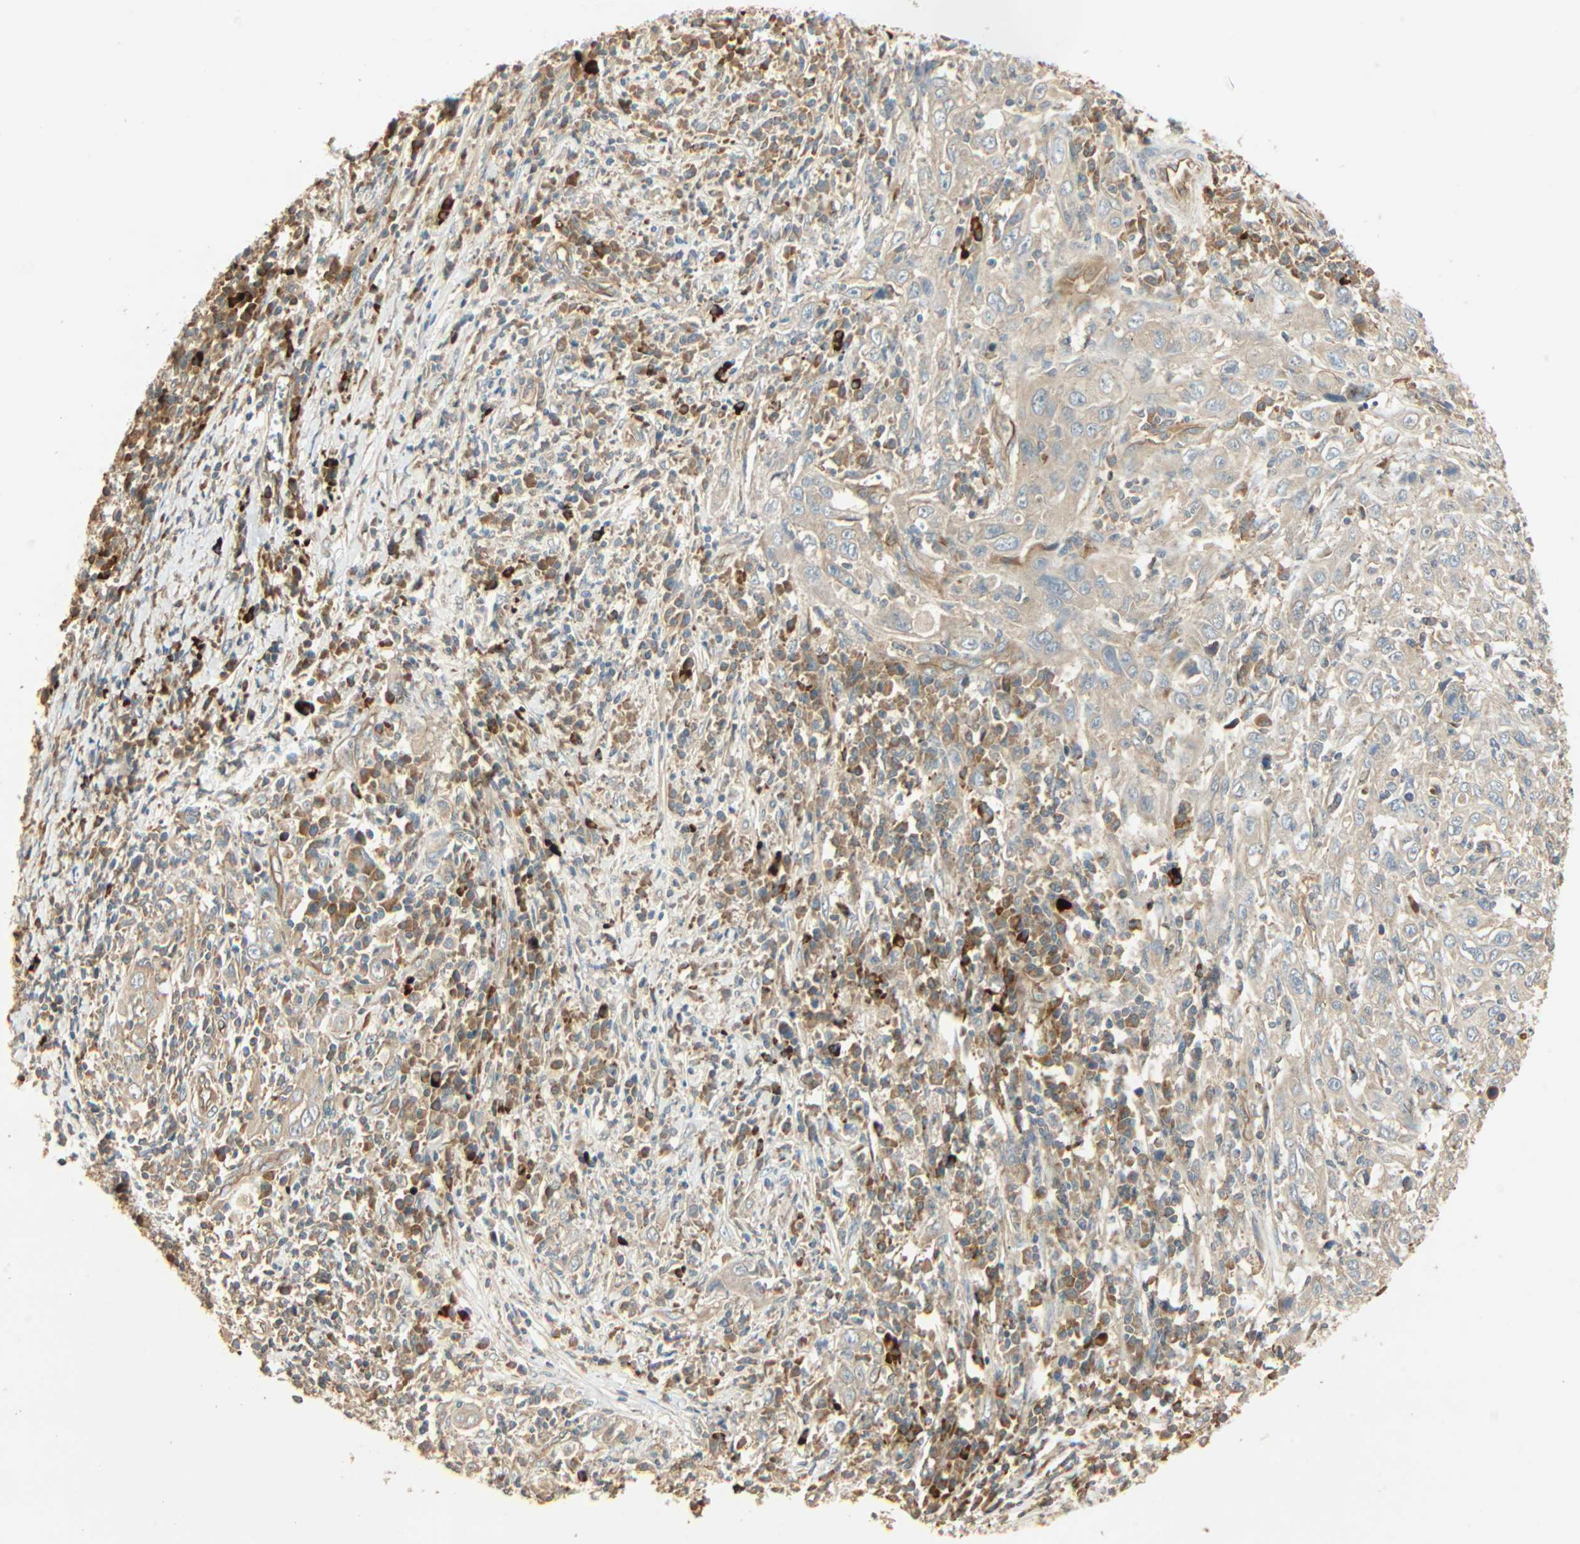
{"staining": {"intensity": "negative", "quantity": "none", "location": "none"}, "tissue": "cervical cancer", "cell_type": "Tumor cells", "image_type": "cancer", "snomed": [{"axis": "morphology", "description": "Squamous cell carcinoma, NOS"}, {"axis": "topography", "description": "Cervix"}], "caption": "An immunohistochemistry (IHC) micrograph of cervical cancer (squamous cell carcinoma) is shown. There is no staining in tumor cells of cervical cancer (squamous cell carcinoma).", "gene": "GALK1", "patient": {"sex": "female", "age": 46}}